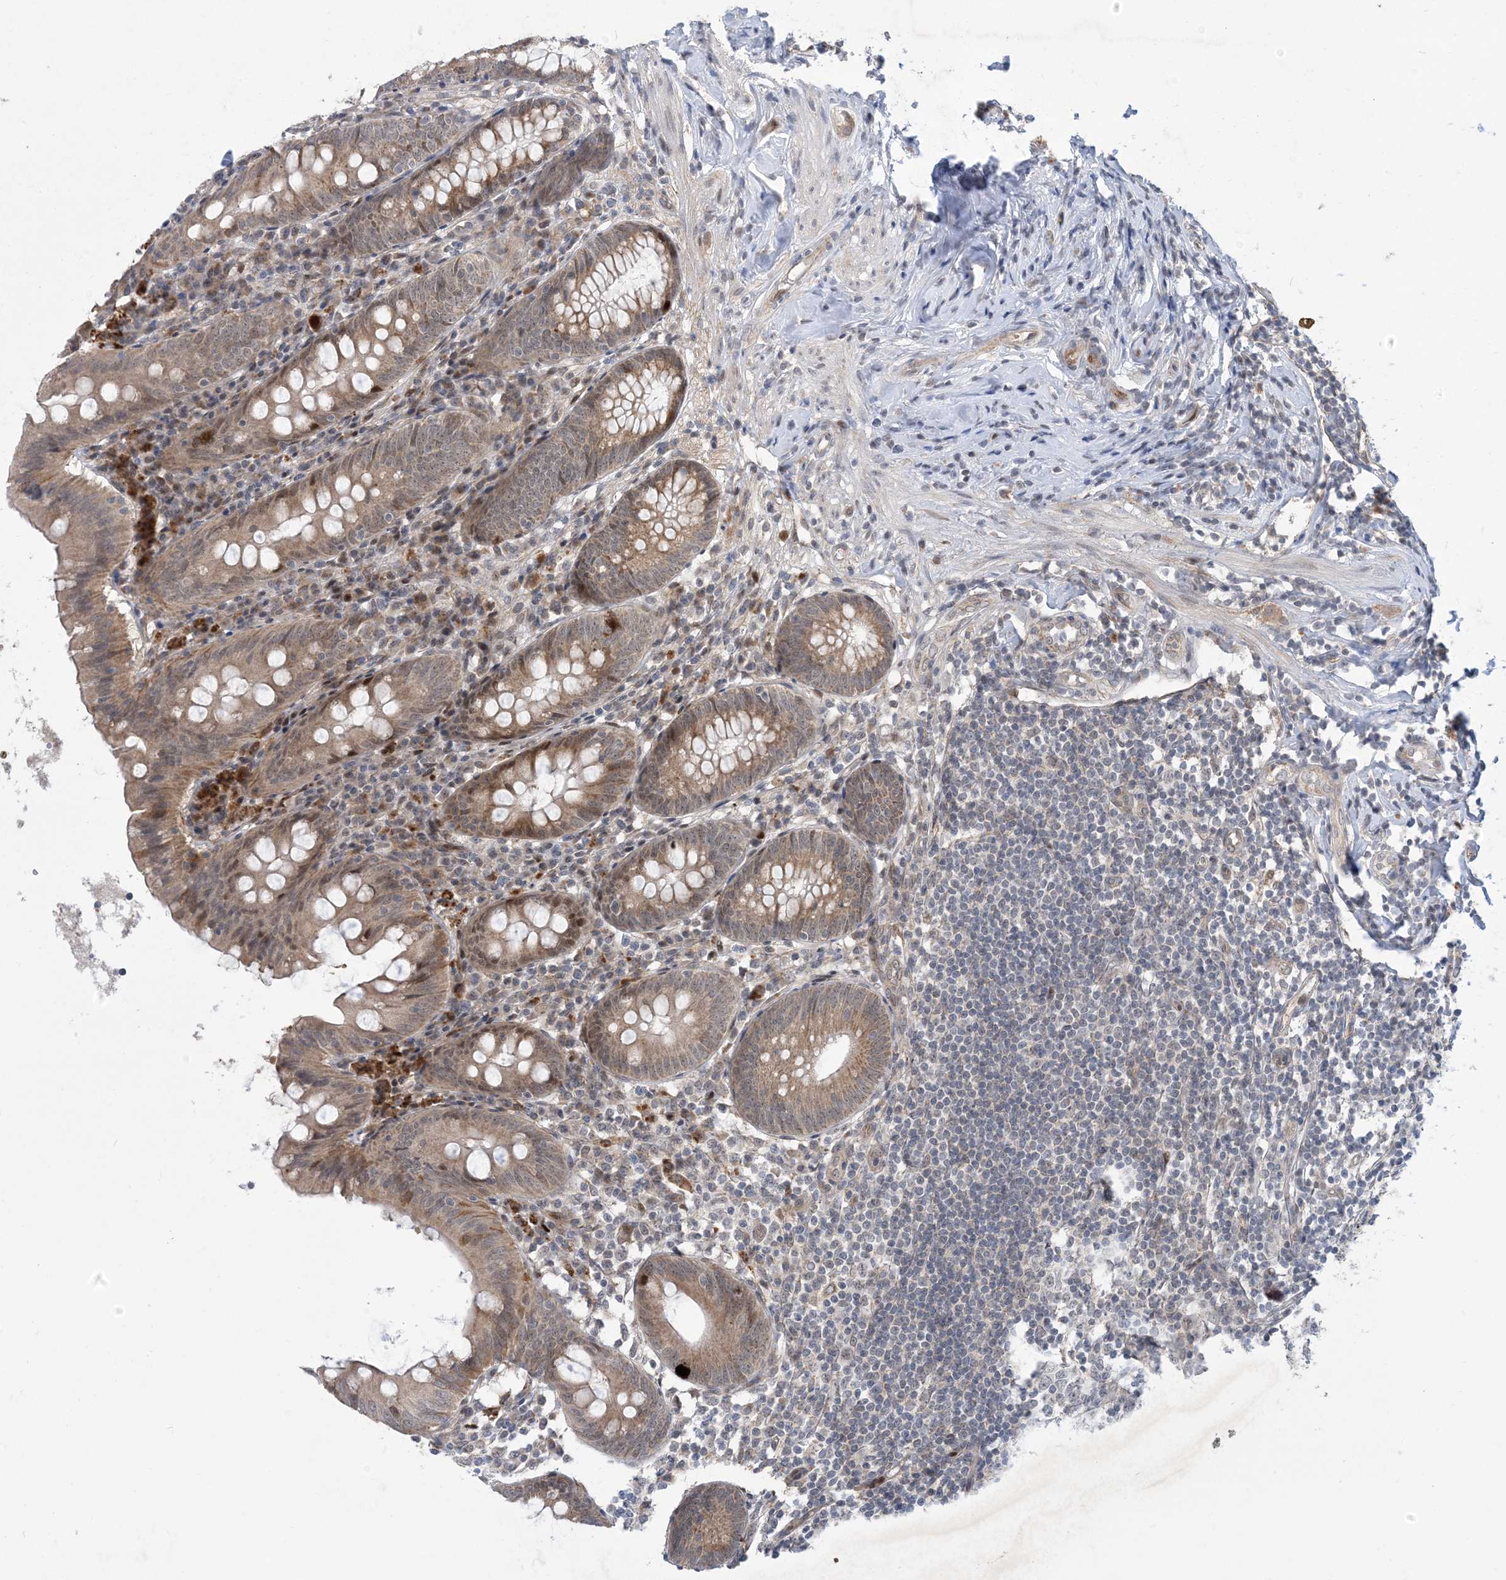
{"staining": {"intensity": "moderate", "quantity": ">75%", "location": "cytoplasmic/membranous"}, "tissue": "appendix", "cell_type": "Glandular cells", "image_type": "normal", "snomed": [{"axis": "morphology", "description": "Normal tissue, NOS"}, {"axis": "topography", "description": "Appendix"}], "caption": "IHC histopathology image of unremarkable human appendix stained for a protein (brown), which demonstrates medium levels of moderate cytoplasmic/membranous staining in about >75% of glandular cells.", "gene": "FAM9B", "patient": {"sex": "female", "age": 54}}